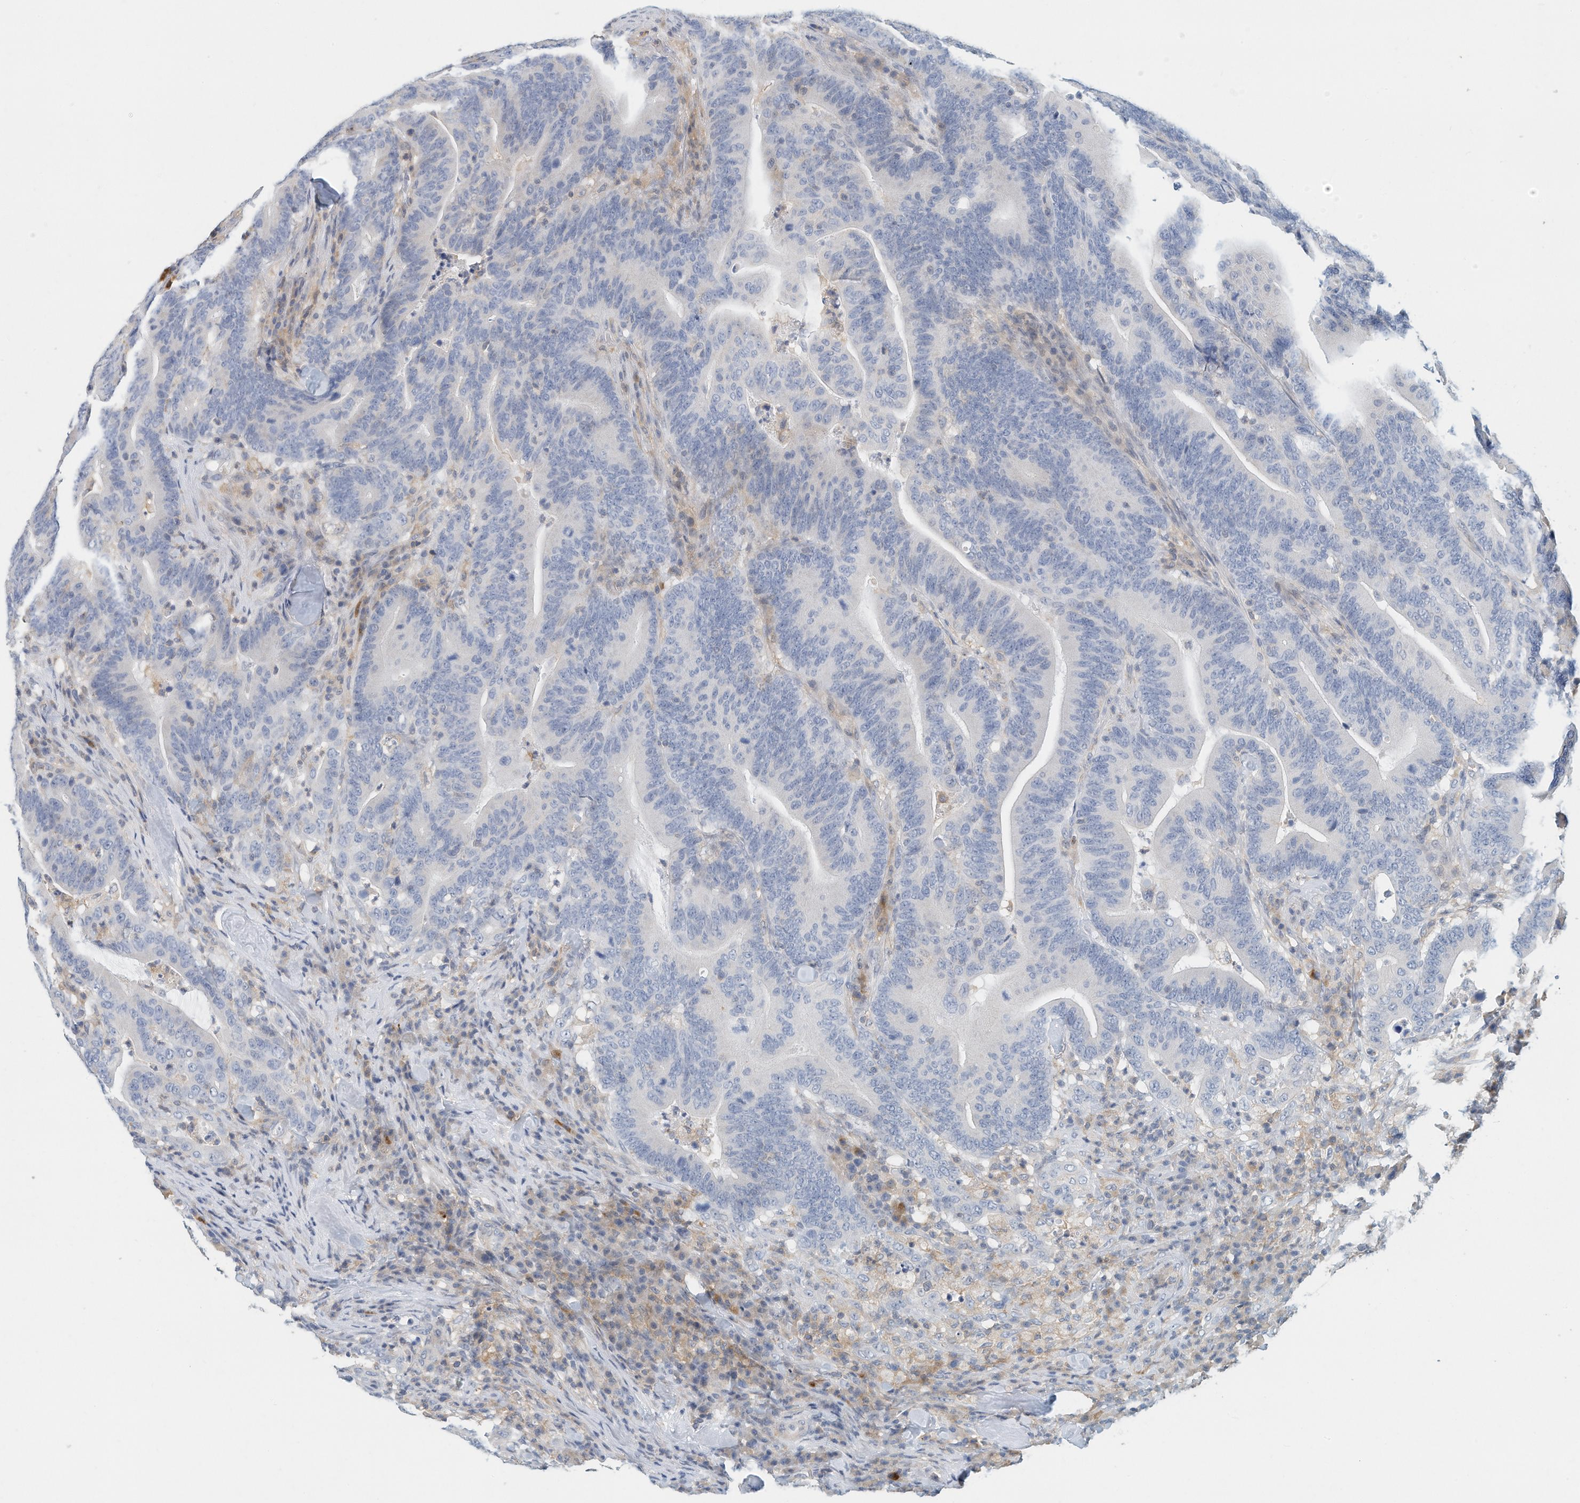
{"staining": {"intensity": "negative", "quantity": "none", "location": "none"}, "tissue": "colorectal cancer", "cell_type": "Tumor cells", "image_type": "cancer", "snomed": [{"axis": "morphology", "description": "Adenocarcinoma, NOS"}, {"axis": "topography", "description": "Colon"}], "caption": "IHC of colorectal cancer (adenocarcinoma) demonstrates no positivity in tumor cells.", "gene": "MICAL1", "patient": {"sex": "female", "age": 66}}